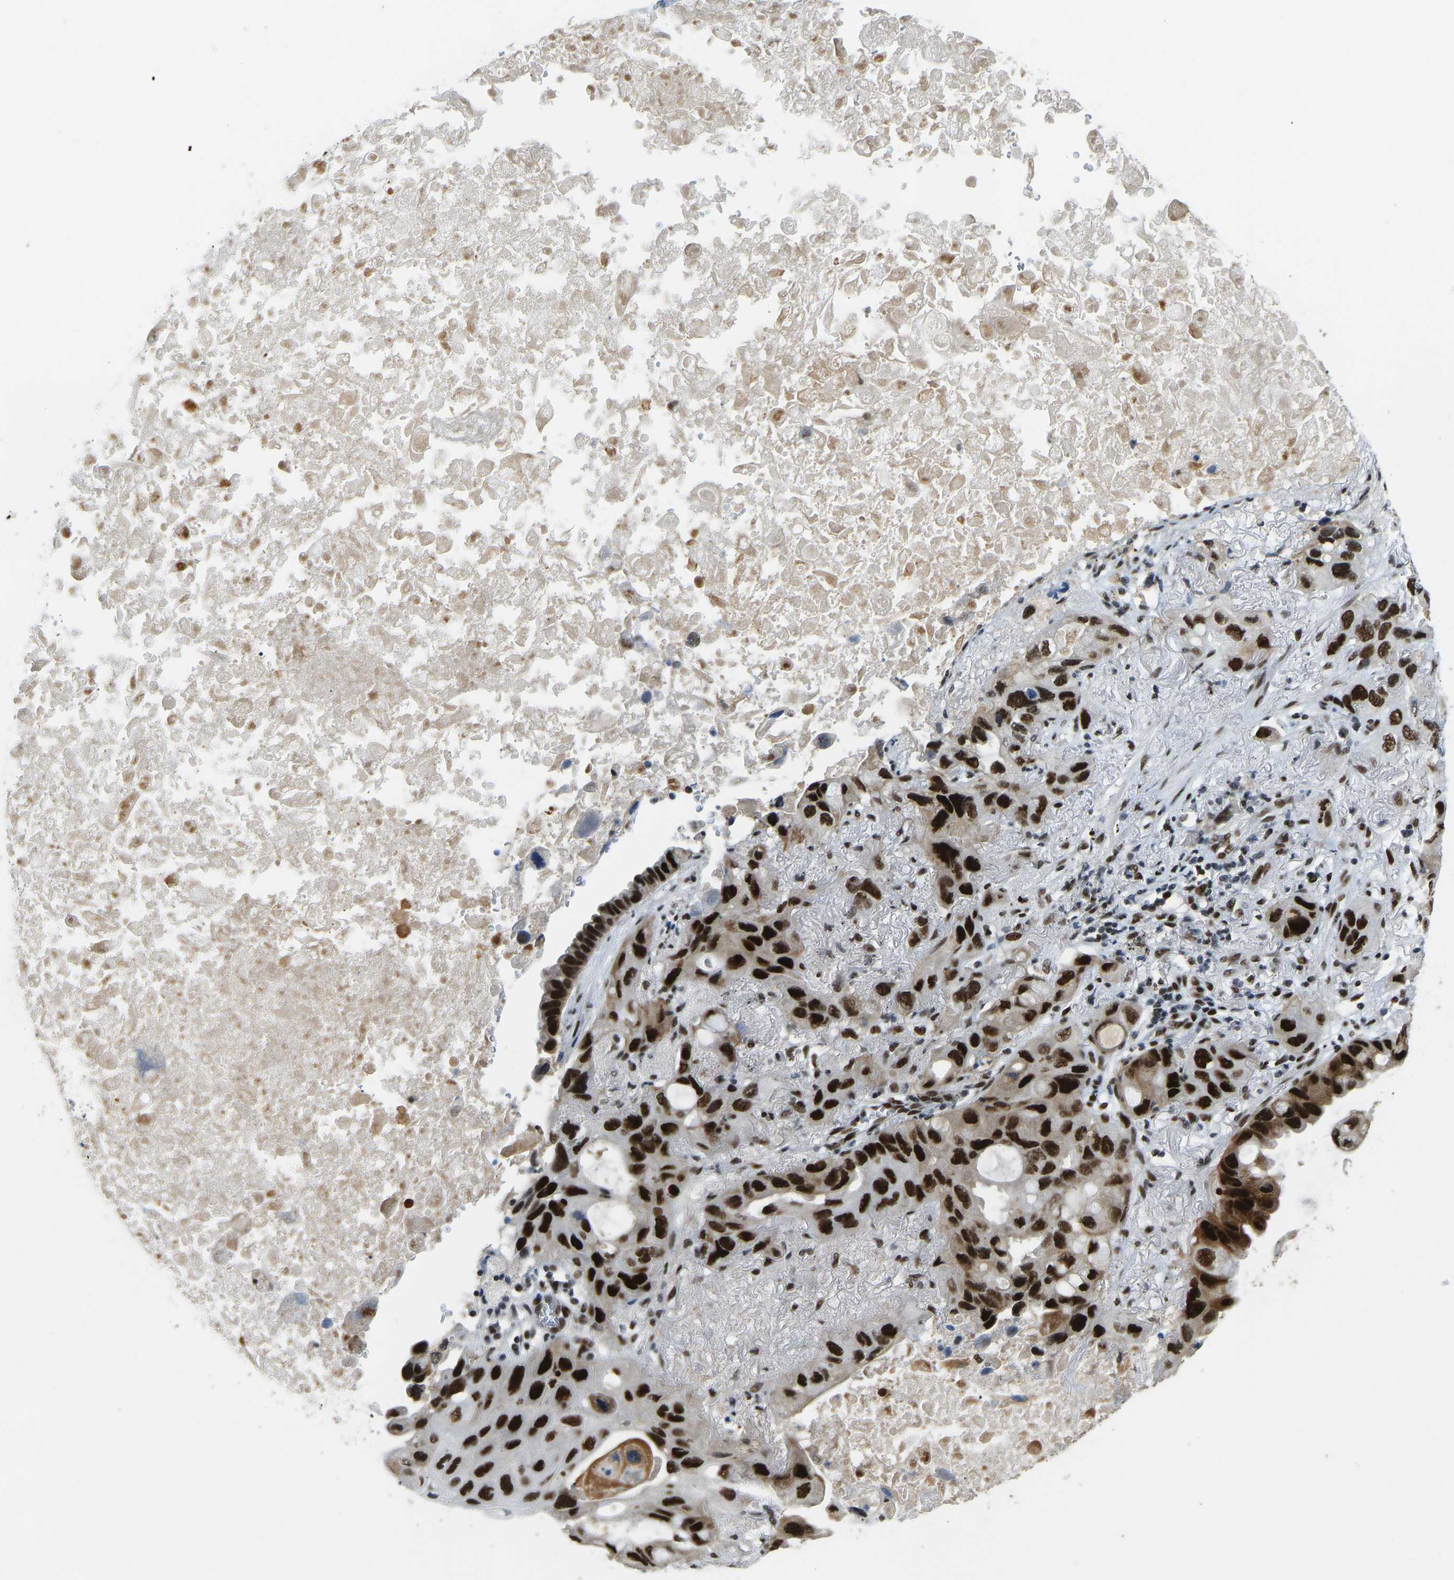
{"staining": {"intensity": "strong", "quantity": ">75%", "location": "nuclear"}, "tissue": "lung cancer", "cell_type": "Tumor cells", "image_type": "cancer", "snomed": [{"axis": "morphology", "description": "Squamous cell carcinoma, NOS"}, {"axis": "topography", "description": "Lung"}], "caption": "The immunohistochemical stain shows strong nuclear positivity in tumor cells of lung squamous cell carcinoma tissue. The staining was performed using DAB to visualize the protein expression in brown, while the nuclei were stained in blue with hematoxylin (Magnification: 20x).", "gene": "FOXK1", "patient": {"sex": "female", "age": 73}}